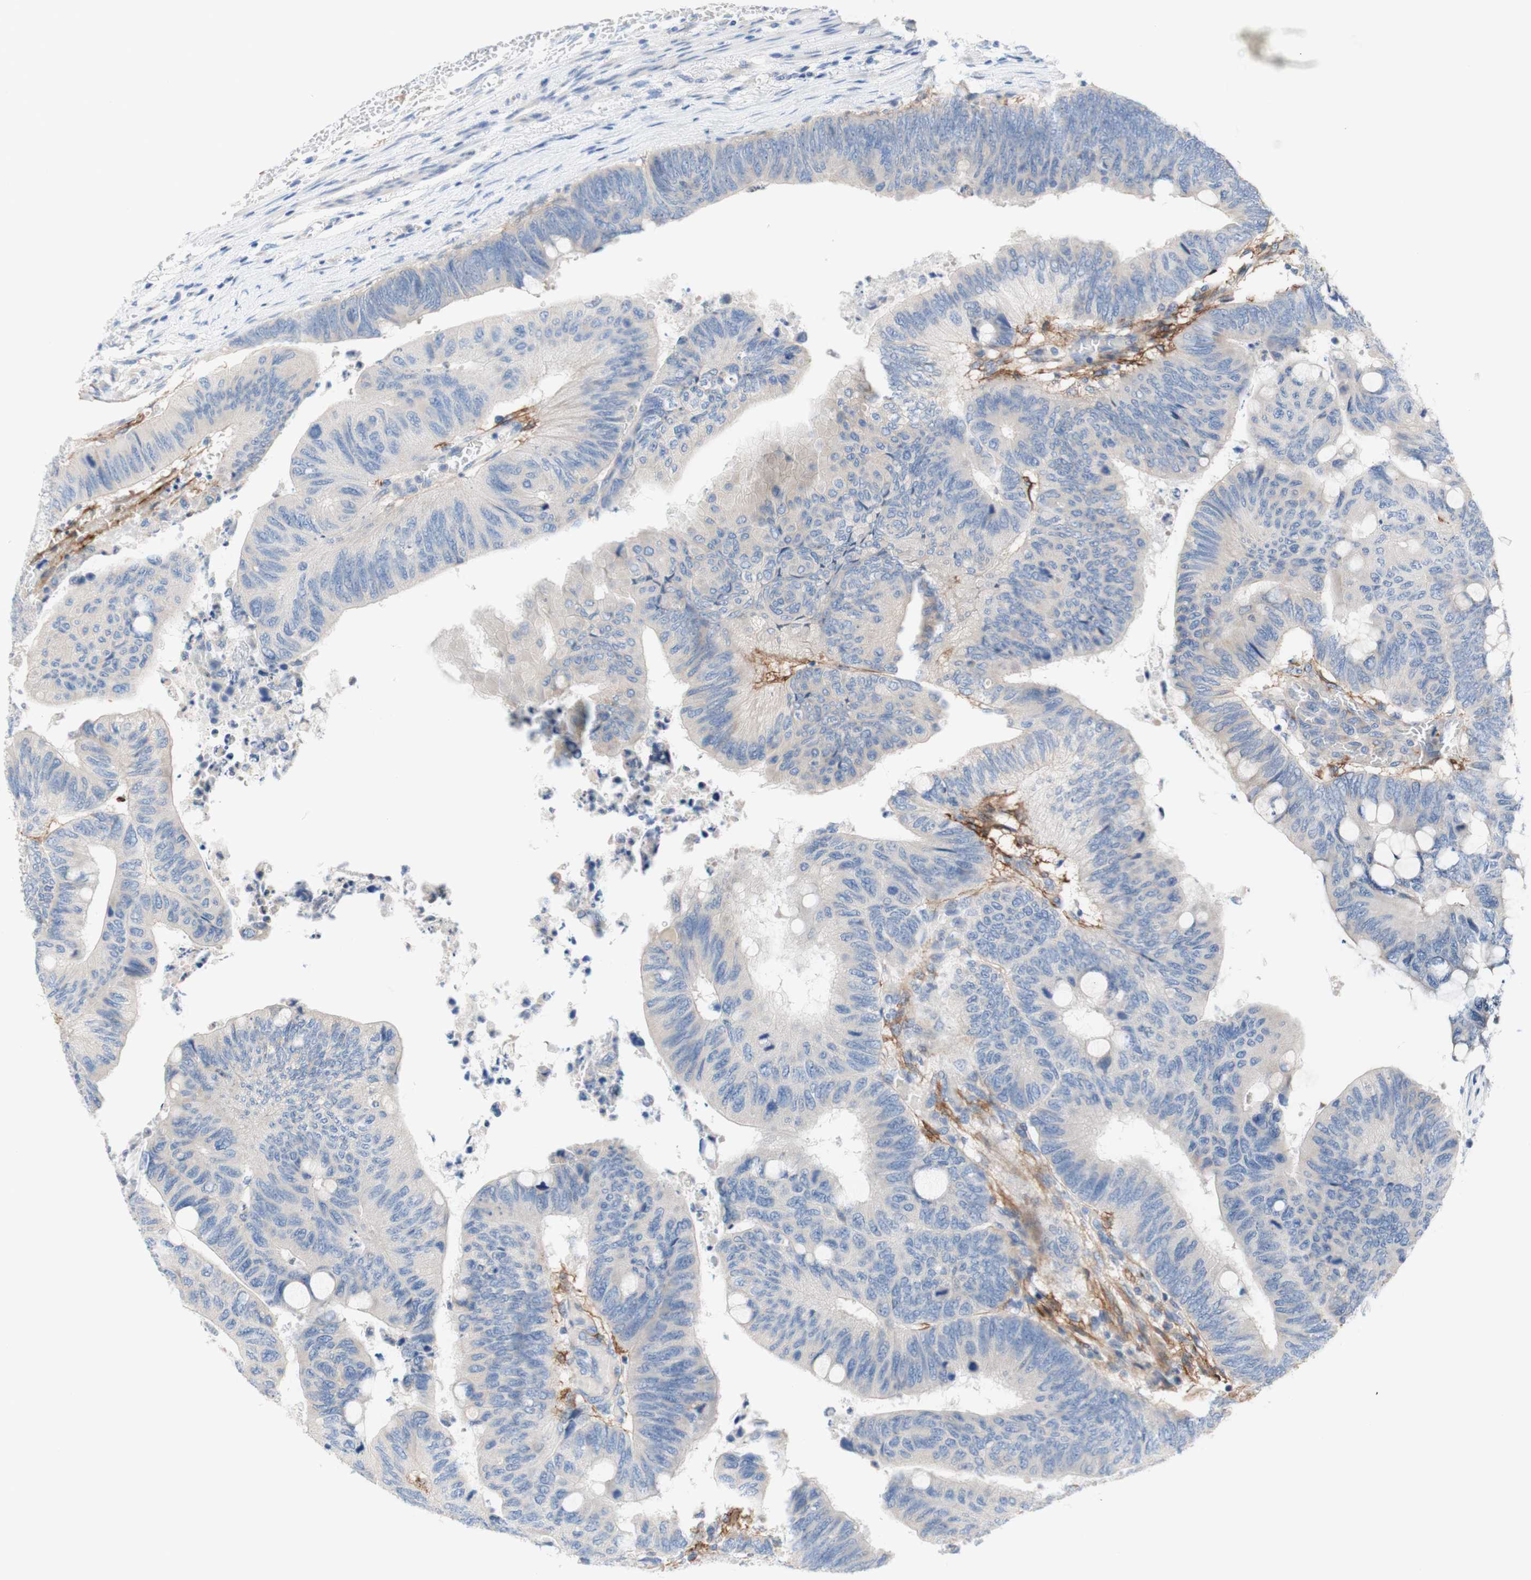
{"staining": {"intensity": "weak", "quantity": ">75%", "location": "cytoplasmic/membranous"}, "tissue": "colorectal cancer", "cell_type": "Tumor cells", "image_type": "cancer", "snomed": [{"axis": "morphology", "description": "Normal tissue, NOS"}, {"axis": "morphology", "description": "Adenocarcinoma, NOS"}, {"axis": "topography", "description": "Rectum"}, {"axis": "topography", "description": "Peripheral nerve tissue"}], "caption": "Colorectal cancer (adenocarcinoma) was stained to show a protein in brown. There is low levels of weak cytoplasmic/membranous positivity in approximately >75% of tumor cells.", "gene": "F3", "patient": {"sex": "male", "age": 92}}